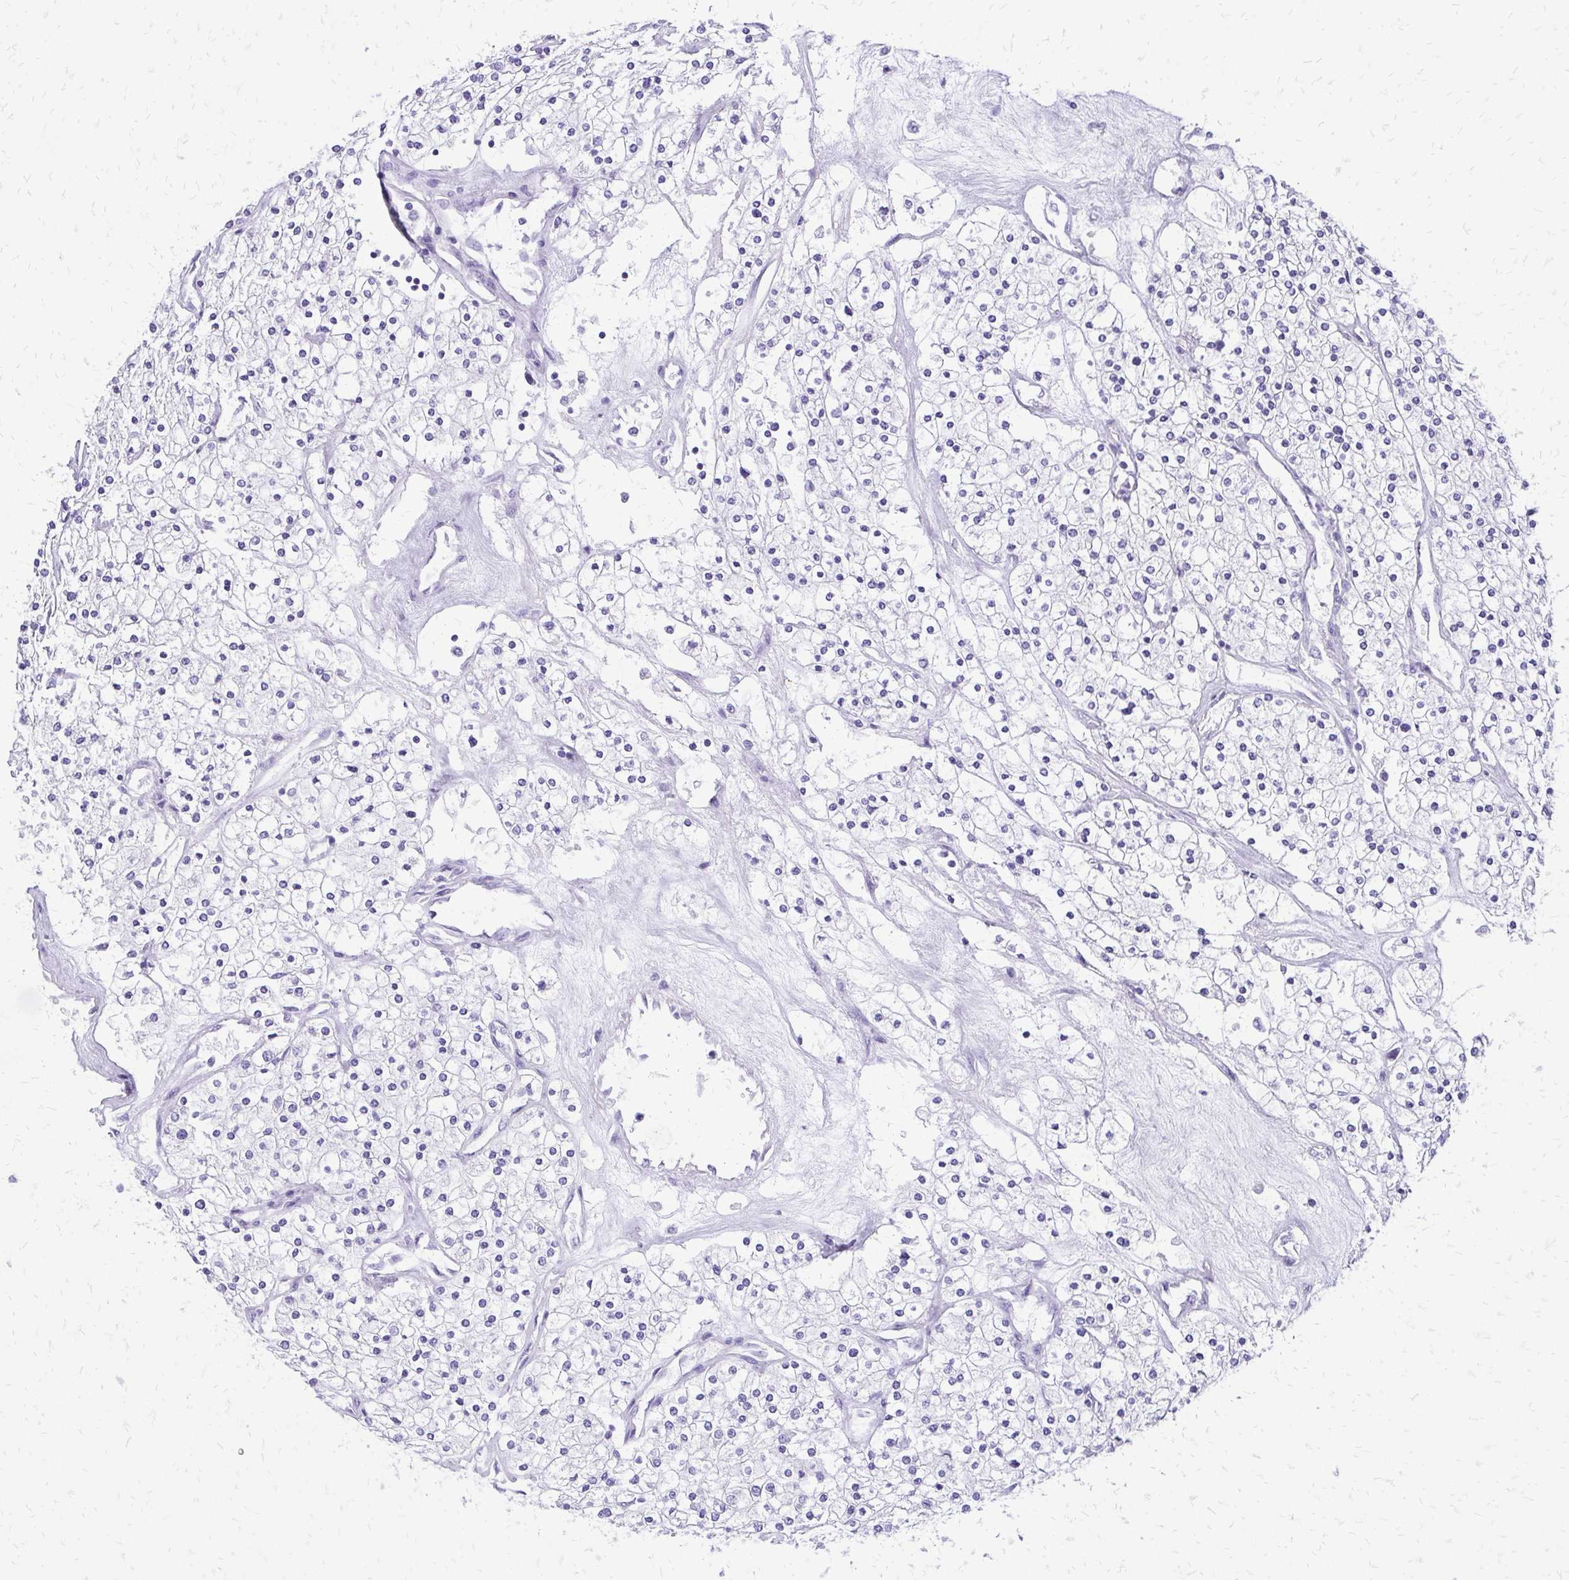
{"staining": {"intensity": "negative", "quantity": "none", "location": "none"}, "tissue": "renal cancer", "cell_type": "Tumor cells", "image_type": "cancer", "snomed": [{"axis": "morphology", "description": "Adenocarcinoma, NOS"}, {"axis": "topography", "description": "Kidney"}], "caption": "An immunohistochemistry (IHC) micrograph of renal cancer (adenocarcinoma) is shown. There is no staining in tumor cells of renal cancer (adenocarcinoma).", "gene": "SLC32A1", "patient": {"sex": "male", "age": 80}}